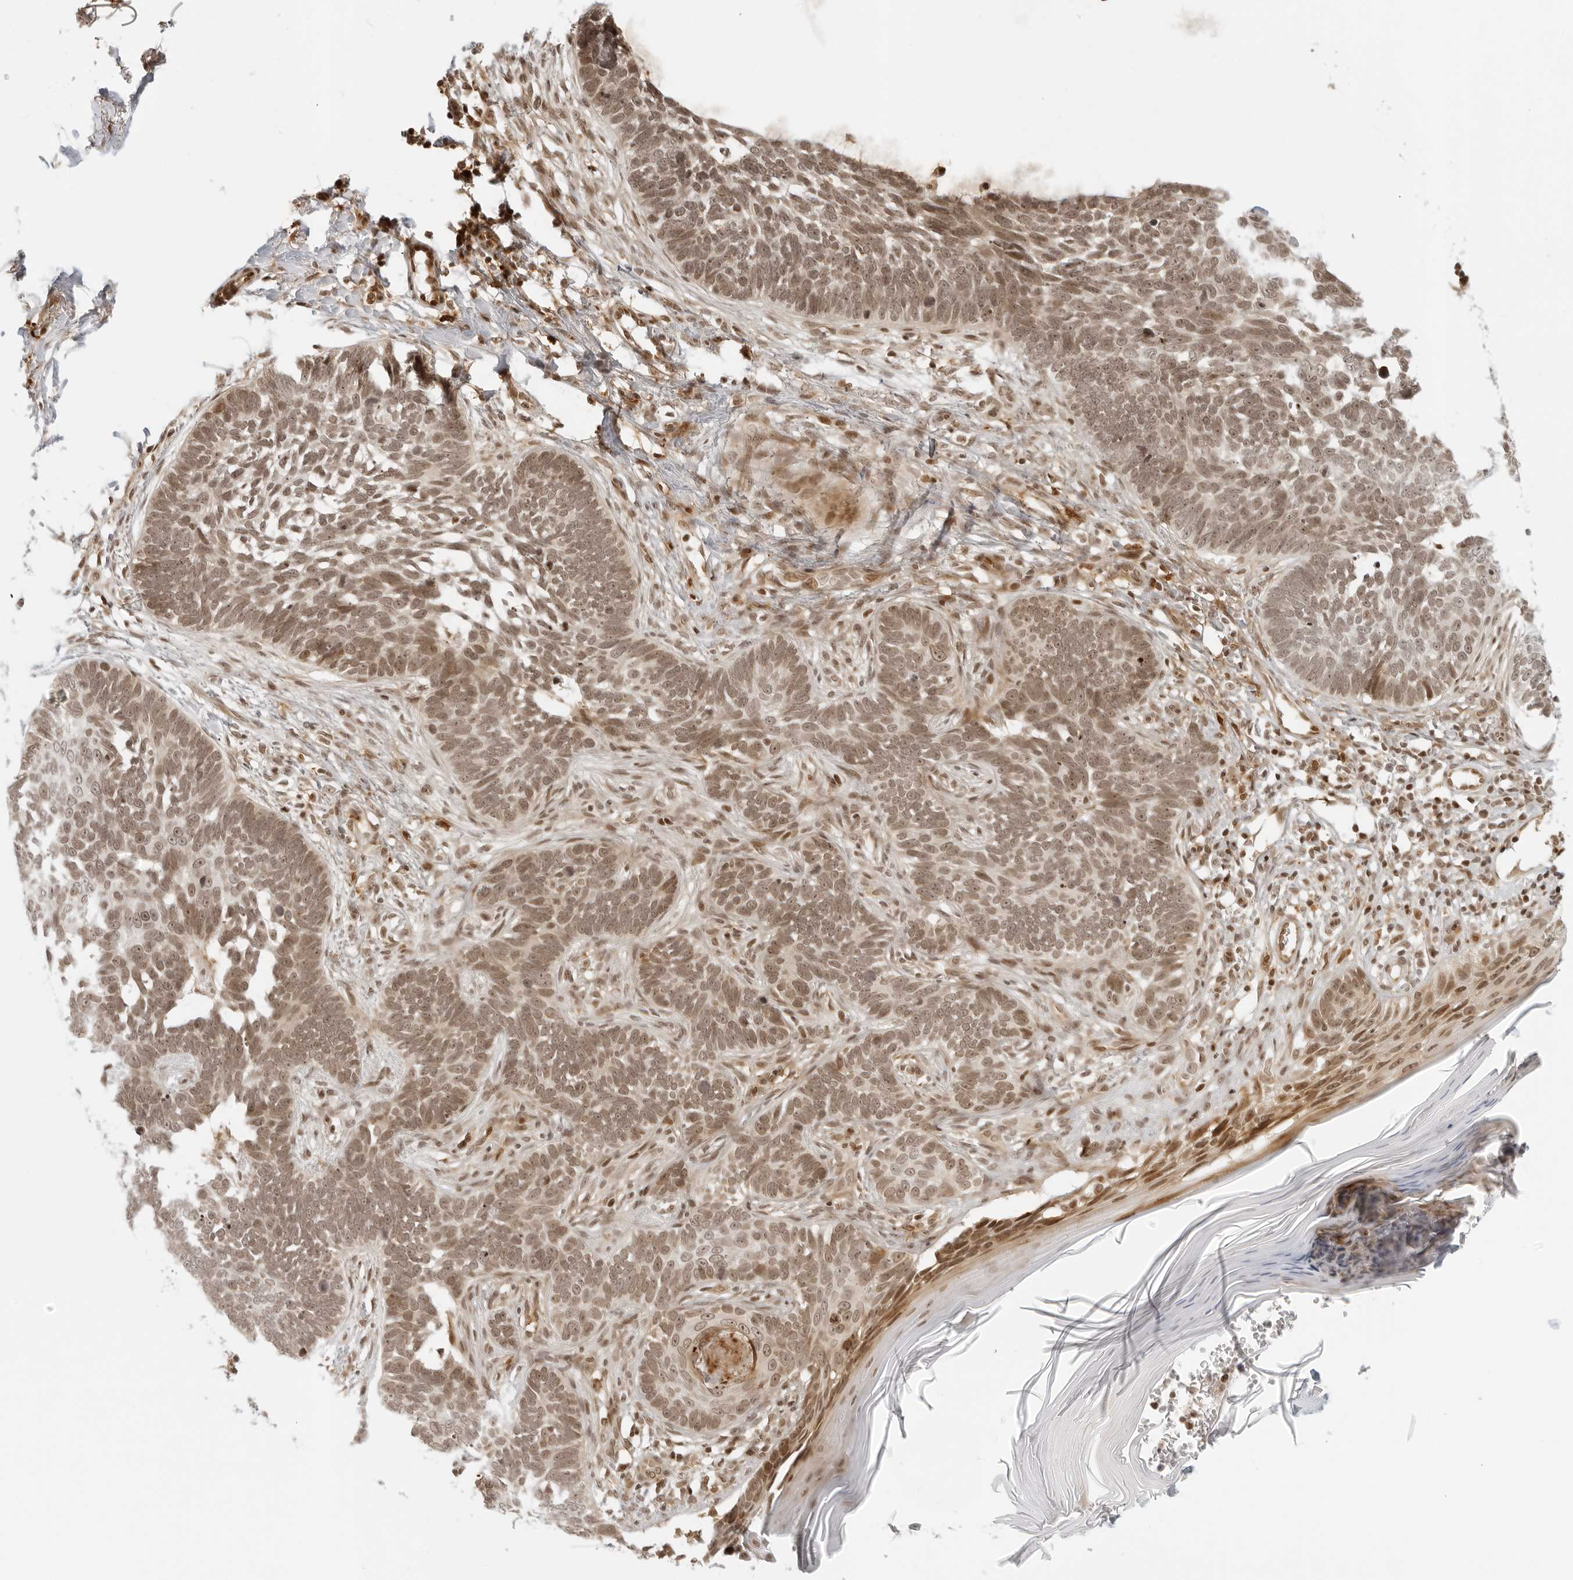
{"staining": {"intensity": "moderate", "quantity": ">75%", "location": "nuclear"}, "tissue": "skin cancer", "cell_type": "Tumor cells", "image_type": "cancer", "snomed": [{"axis": "morphology", "description": "Normal tissue, NOS"}, {"axis": "morphology", "description": "Basal cell carcinoma"}, {"axis": "topography", "description": "Skin"}], "caption": "Protein positivity by immunohistochemistry shows moderate nuclear expression in approximately >75% of tumor cells in skin cancer. The staining was performed using DAB, with brown indicating positive protein expression. Nuclei are stained blue with hematoxylin.", "gene": "ZNF407", "patient": {"sex": "male", "age": 77}}